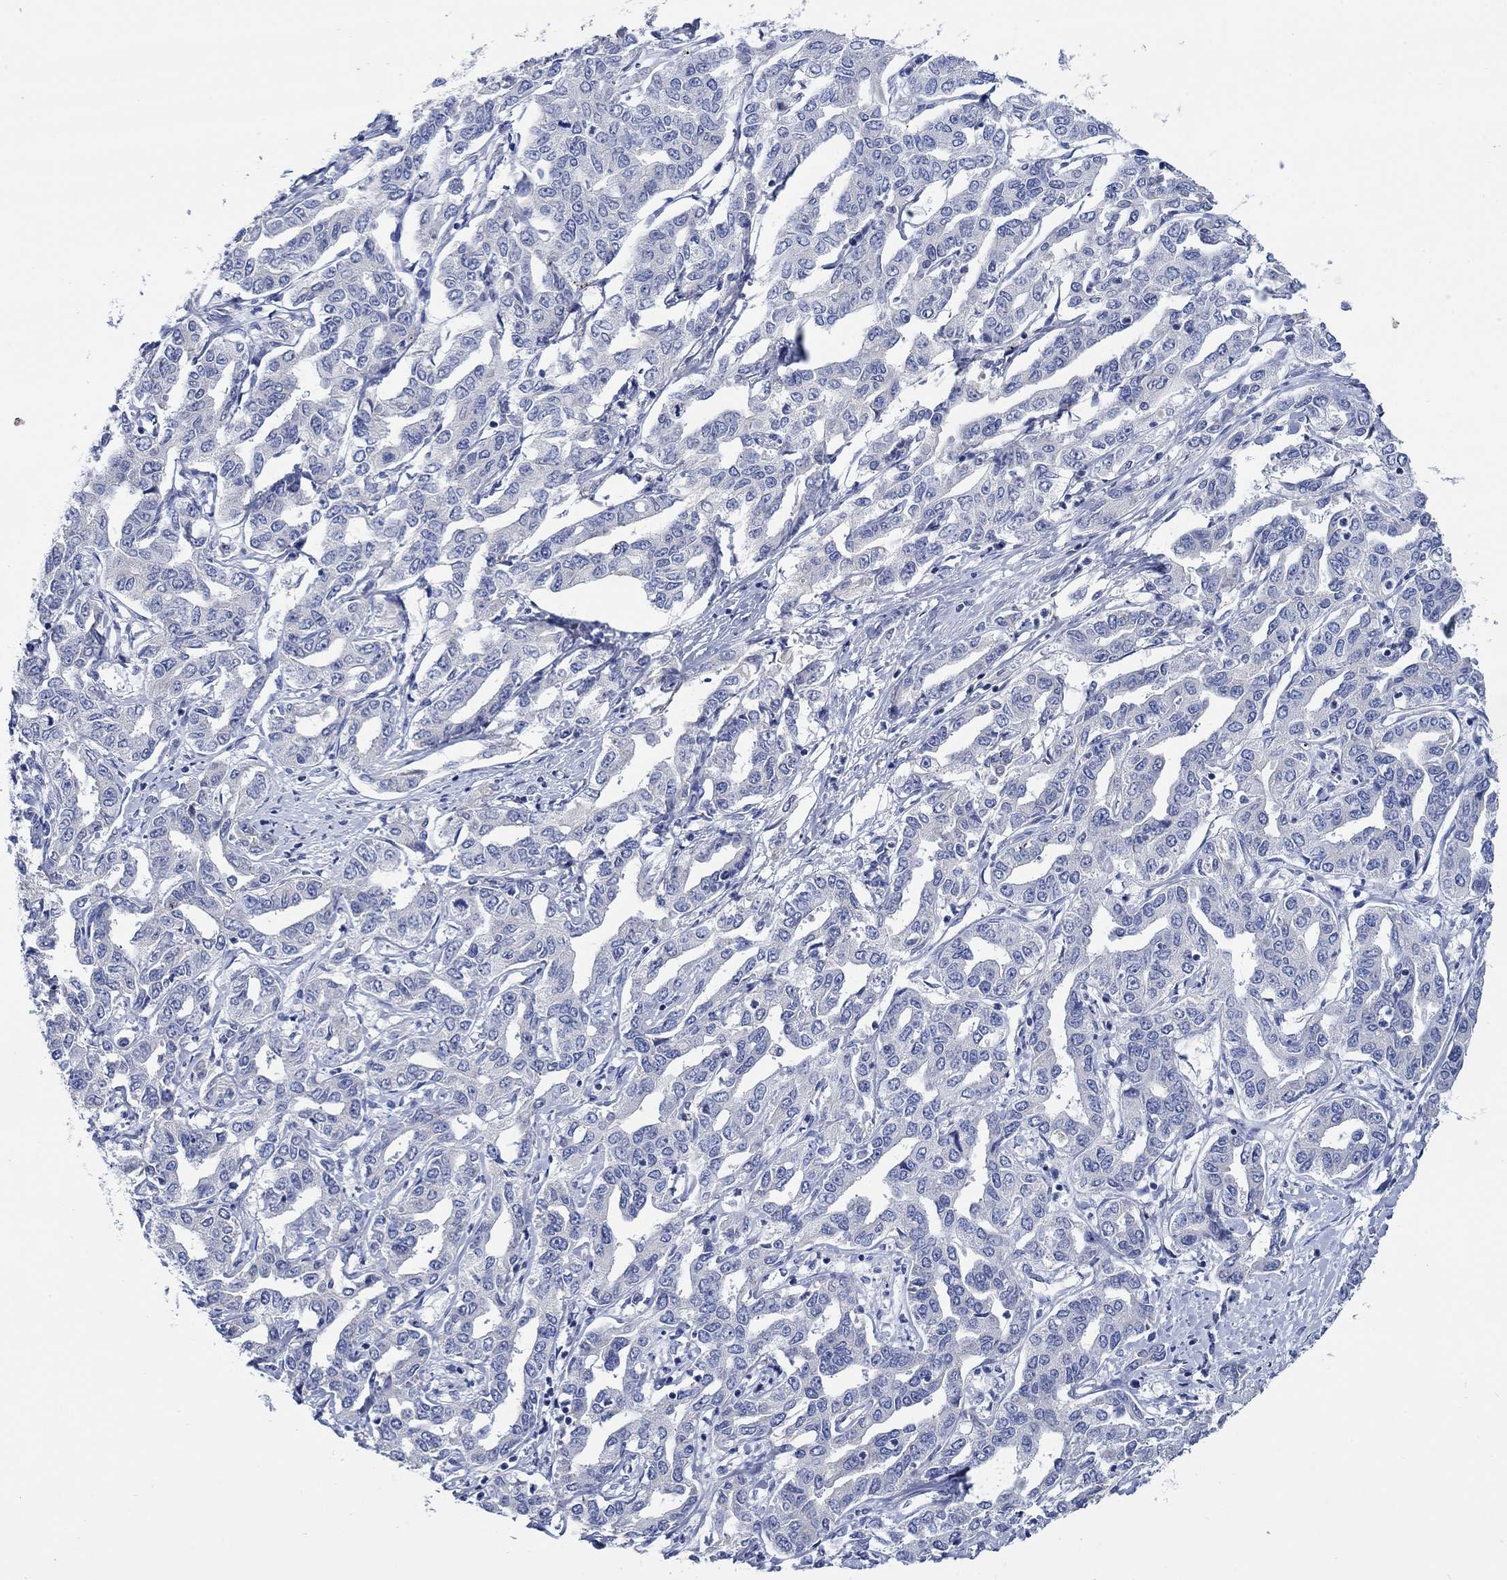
{"staining": {"intensity": "negative", "quantity": "none", "location": "none"}, "tissue": "liver cancer", "cell_type": "Tumor cells", "image_type": "cancer", "snomed": [{"axis": "morphology", "description": "Cholangiocarcinoma"}, {"axis": "topography", "description": "Liver"}], "caption": "Photomicrograph shows no significant protein staining in tumor cells of liver cancer (cholangiocarcinoma).", "gene": "TRIM16", "patient": {"sex": "male", "age": 59}}